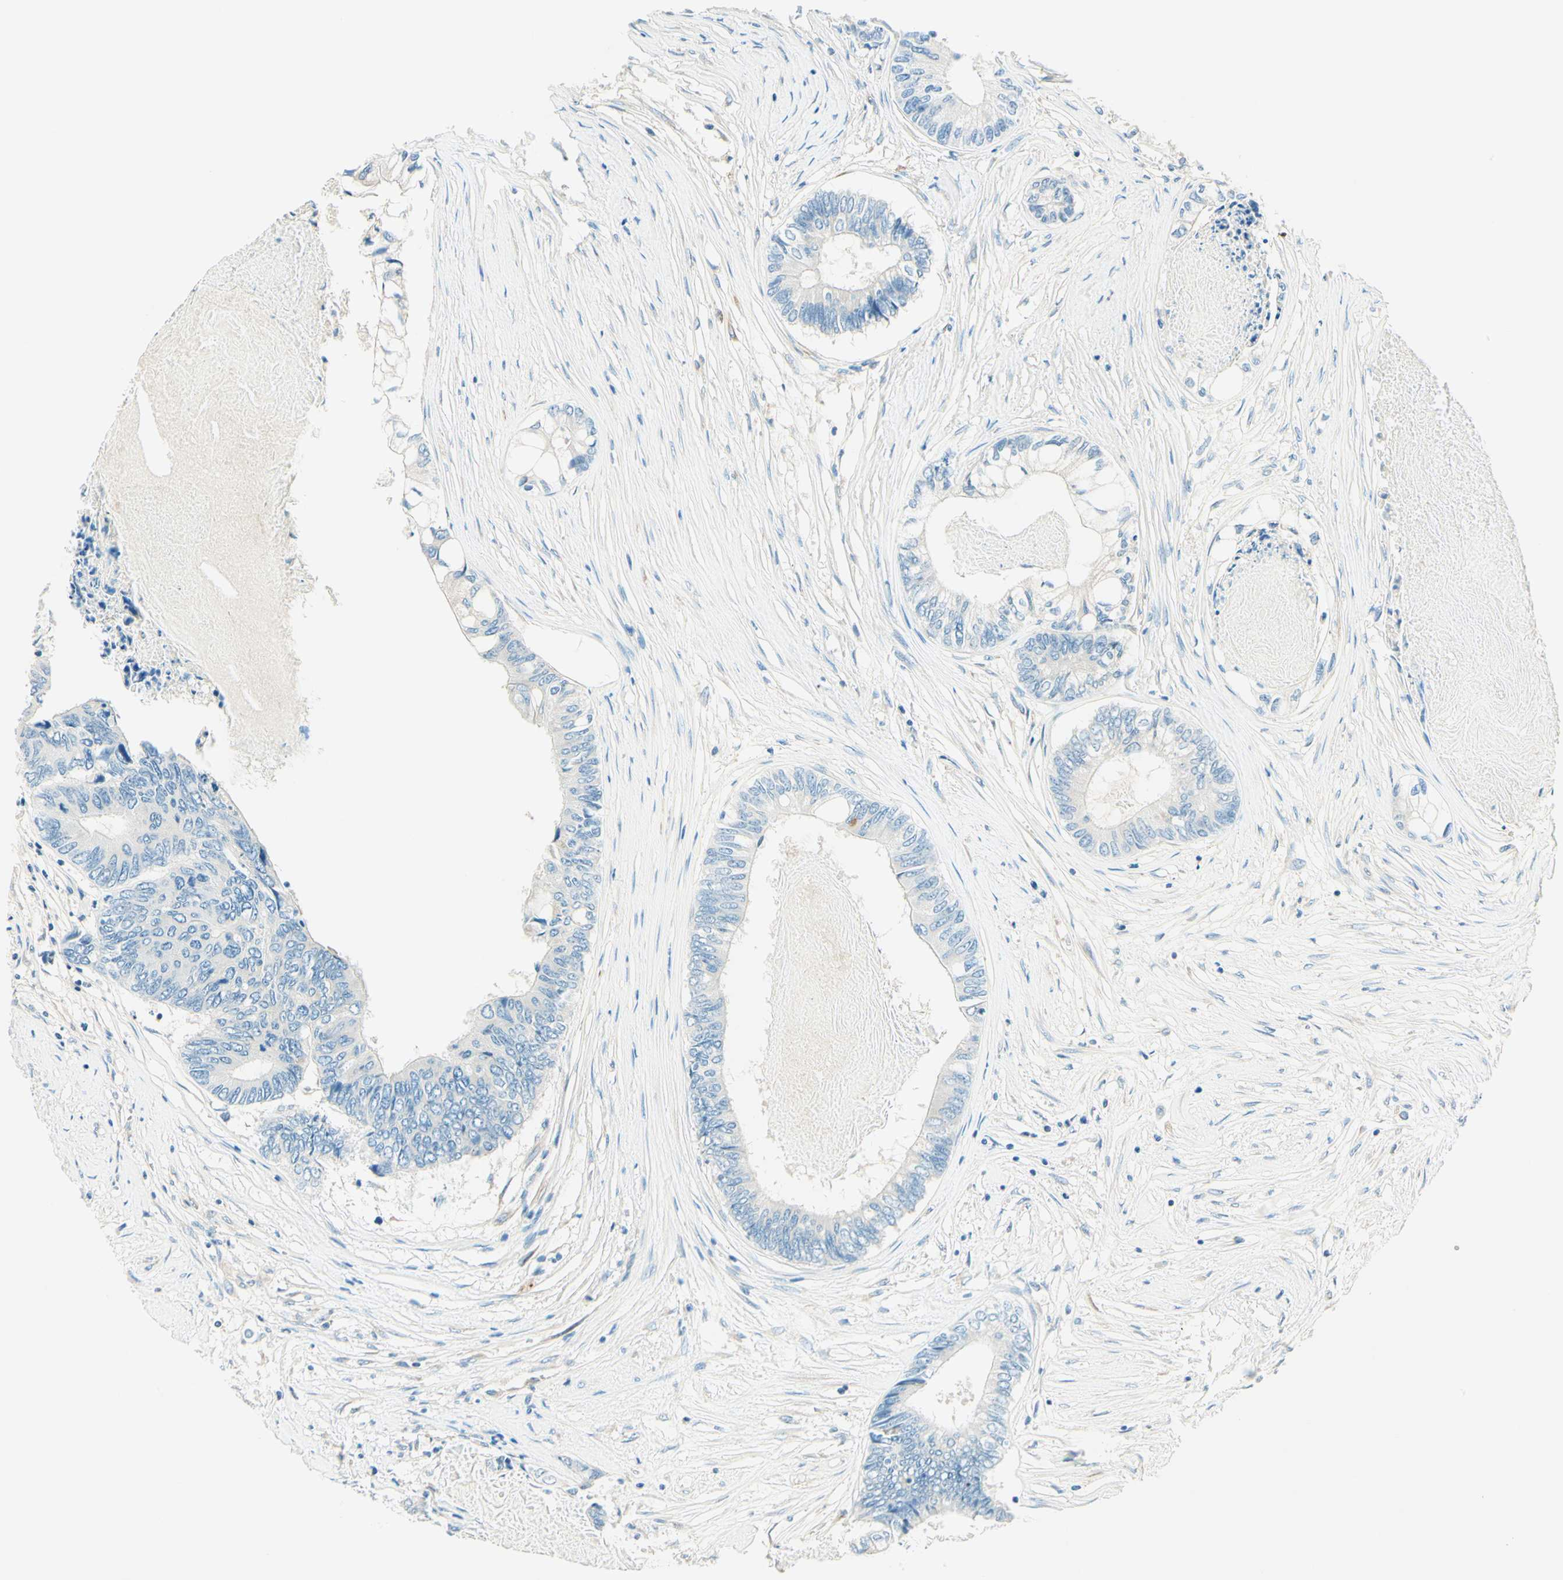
{"staining": {"intensity": "negative", "quantity": "none", "location": "none"}, "tissue": "colorectal cancer", "cell_type": "Tumor cells", "image_type": "cancer", "snomed": [{"axis": "morphology", "description": "Adenocarcinoma, NOS"}, {"axis": "topography", "description": "Rectum"}], "caption": "IHC photomicrograph of colorectal cancer (adenocarcinoma) stained for a protein (brown), which exhibits no staining in tumor cells.", "gene": "TAOK2", "patient": {"sex": "male", "age": 63}}